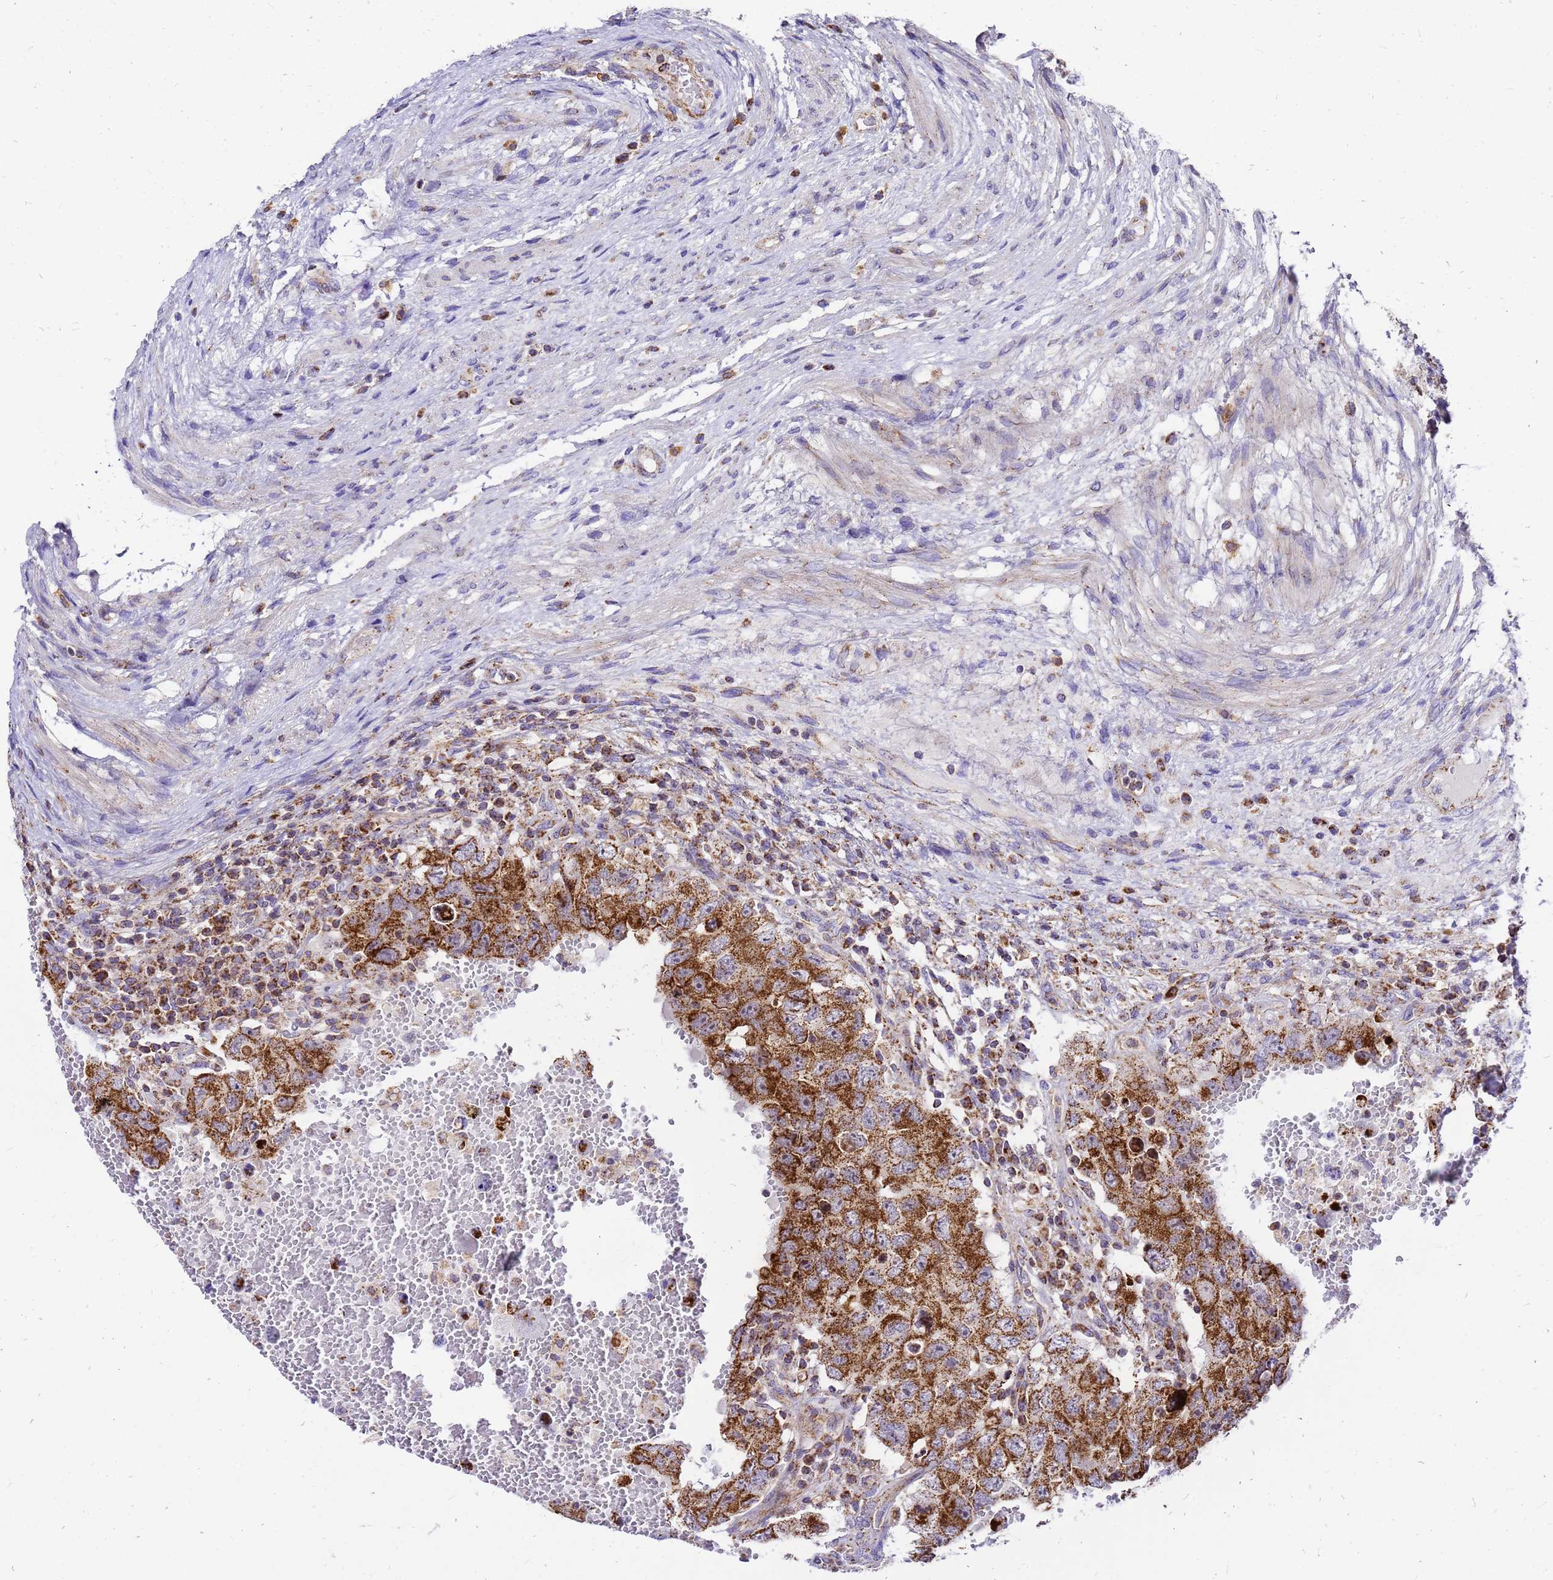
{"staining": {"intensity": "moderate", "quantity": ">75%", "location": "cytoplasmic/membranous"}, "tissue": "testis cancer", "cell_type": "Tumor cells", "image_type": "cancer", "snomed": [{"axis": "morphology", "description": "Carcinoma, Embryonal, NOS"}, {"axis": "topography", "description": "Testis"}], "caption": "The photomicrograph exhibits immunohistochemical staining of embryonal carcinoma (testis). There is moderate cytoplasmic/membranous positivity is appreciated in about >75% of tumor cells. (brown staining indicates protein expression, while blue staining denotes nuclei).", "gene": "MRPS26", "patient": {"sex": "male", "age": 26}}